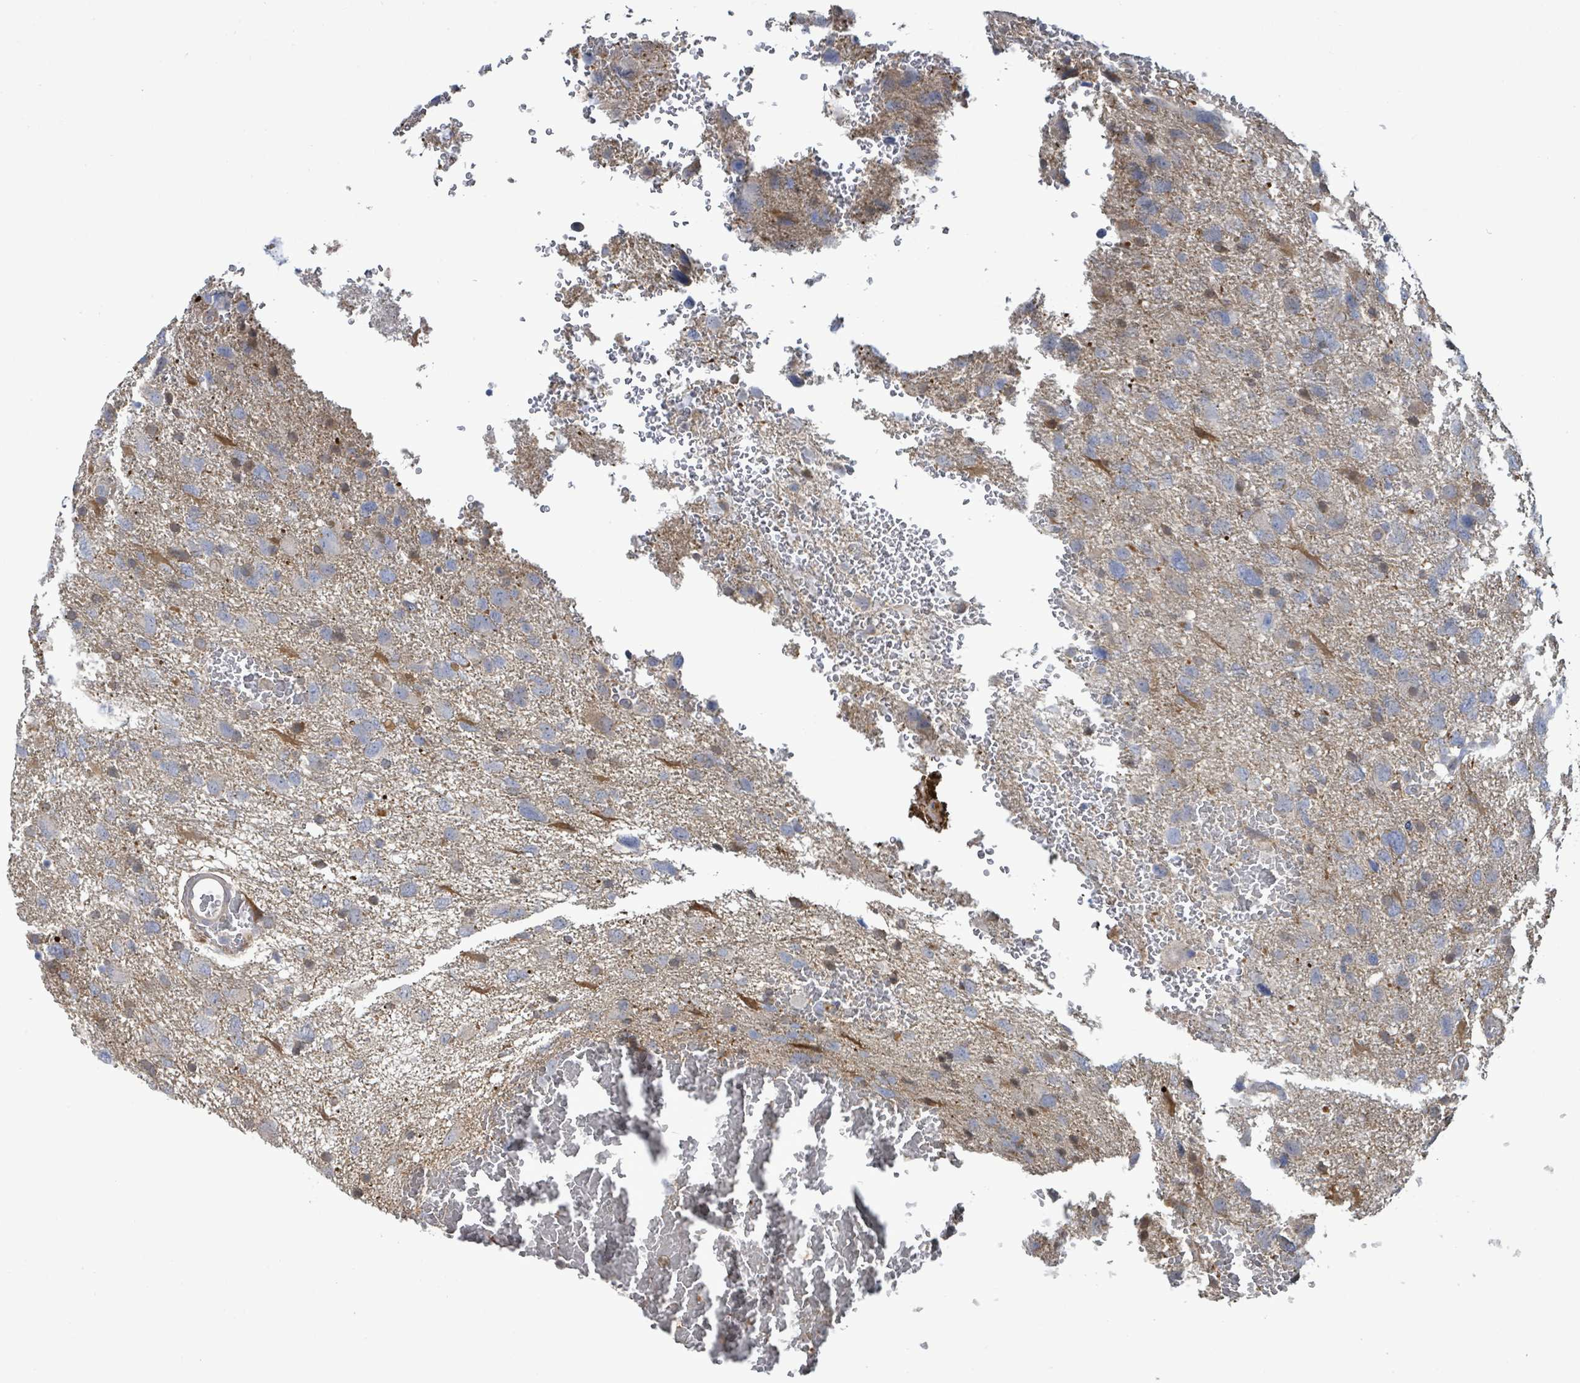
{"staining": {"intensity": "negative", "quantity": "none", "location": "none"}, "tissue": "glioma", "cell_type": "Tumor cells", "image_type": "cancer", "snomed": [{"axis": "morphology", "description": "Glioma, malignant, High grade"}, {"axis": "topography", "description": "Brain"}], "caption": "There is no significant positivity in tumor cells of glioma.", "gene": "PGAM1", "patient": {"sex": "male", "age": 61}}